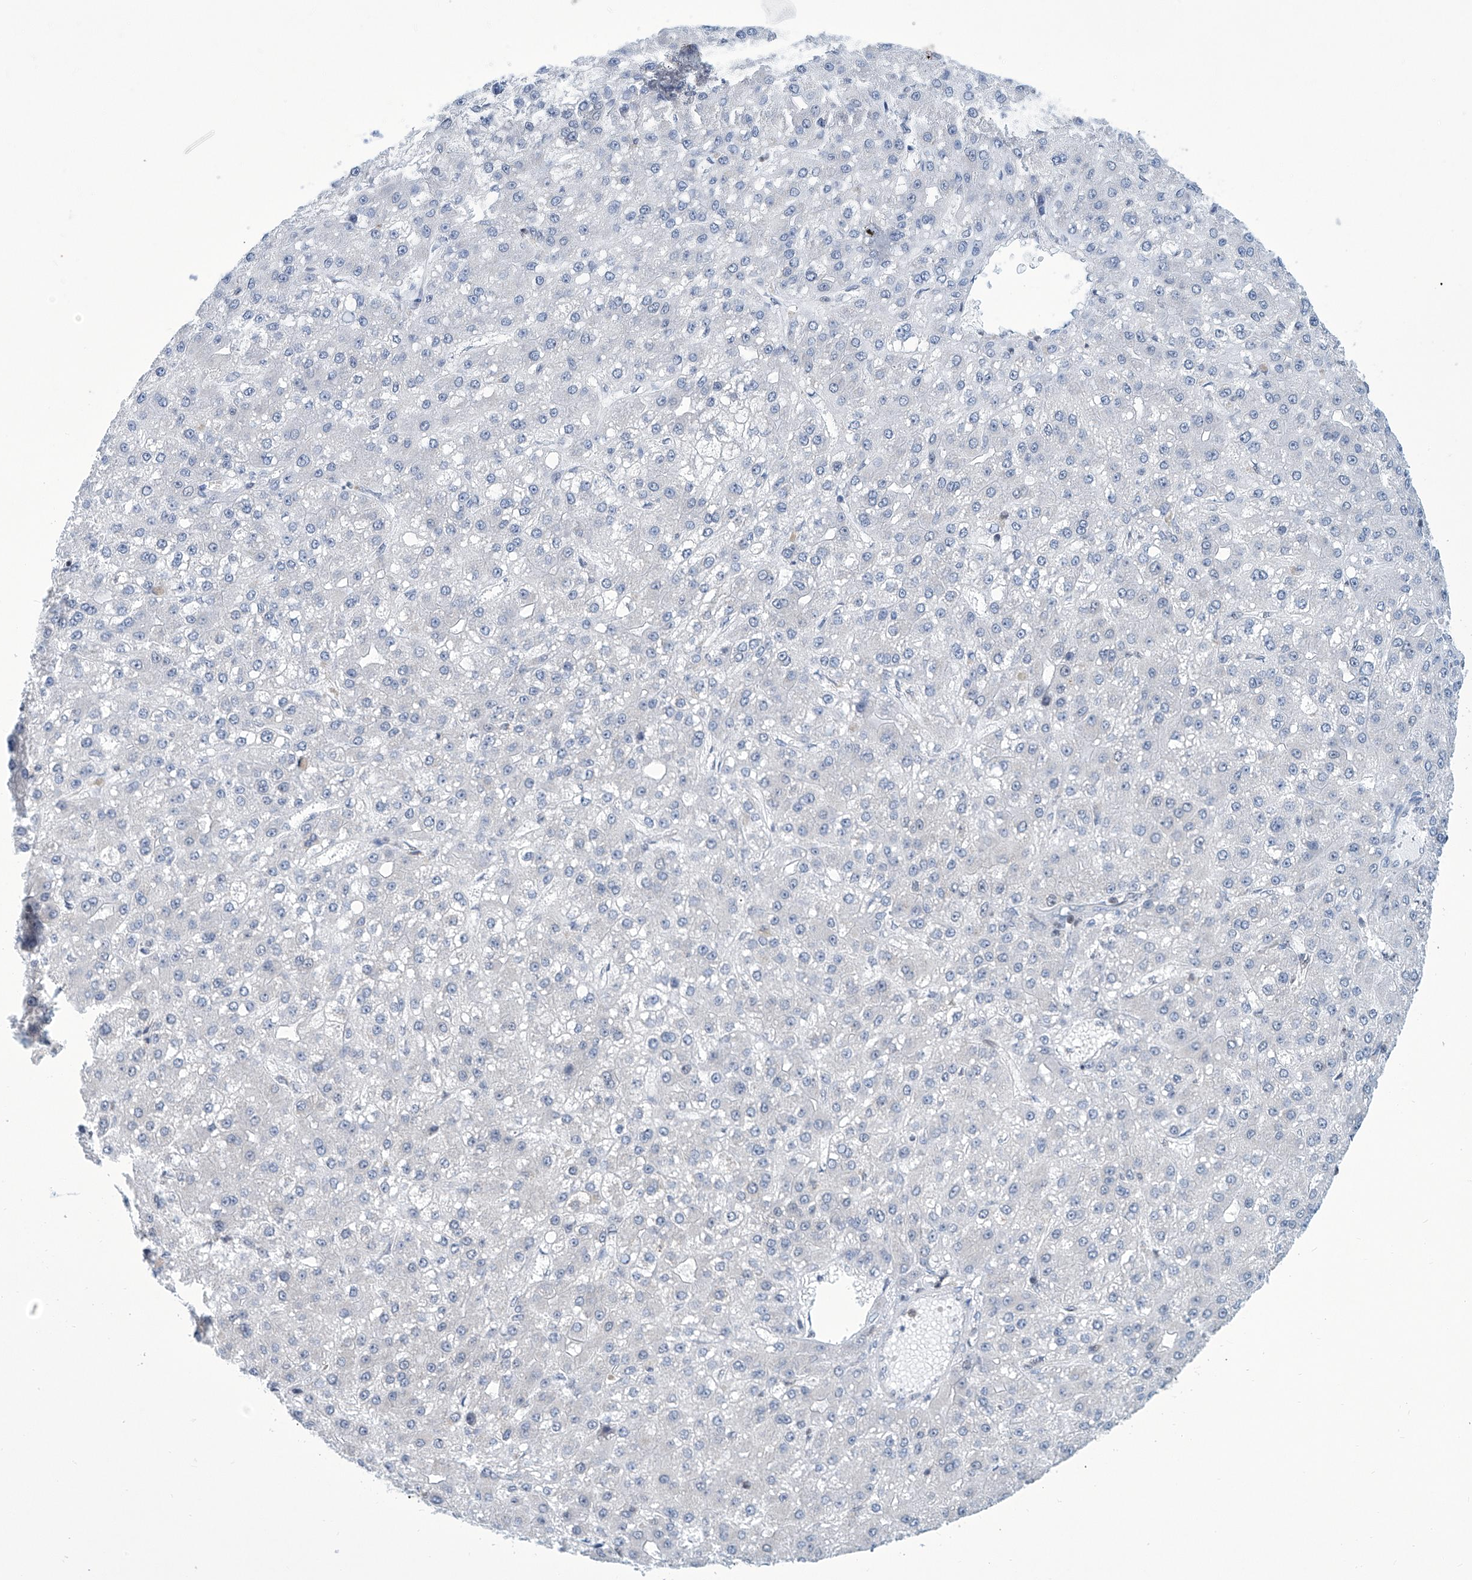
{"staining": {"intensity": "negative", "quantity": "none", "location": "none"}, "tissue": "liver cancer", "cell_type": "Tumor cells", "image_type": "cancer", "snomed": [{"axis": "morphology", "description": "Carcinoma, Hepatocellular, NOS"}, {"axis": "topography", "description": "Liver"}], "caption": "This is a histopathology image of IHC staining of liver hepatocellular carcinoma, which shows no expression in tumor cells.", "gene": "SREBF2", "patient": {"sex": "male", "age": 67}}